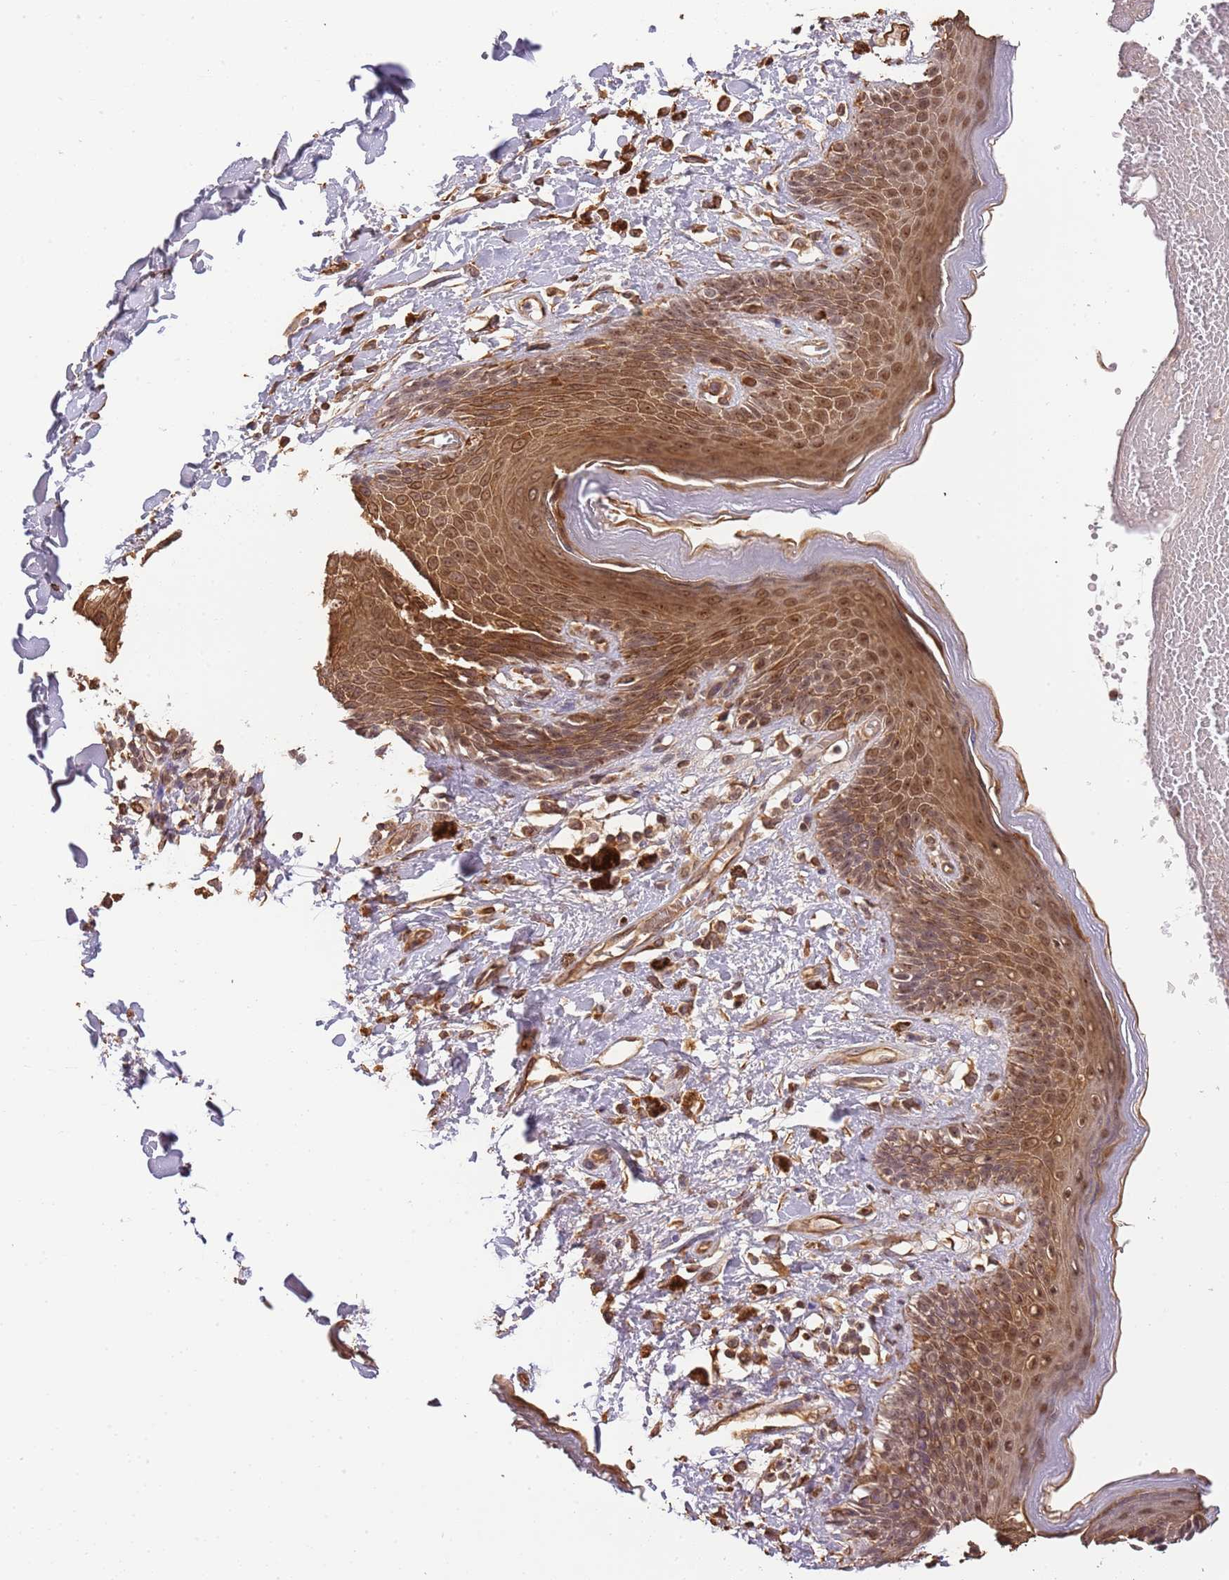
{"staining": {"intensity": "strong", "quantity": ">75%", "location": "cytoplasmic/membranous,nuclear"}, "tissue": "skin", "cell_type": "Epidermal cells", "image_type": "normal", "snomed": [{"axis": "morphology", "description": "Normal tissue, NOS"}, {"axis": "topography", "description": "Anal"}], "caption": "The histopathology image exhibits a brown stain indicating the presence of a protein in the cytoplasmic/membranous,nuclear of epidermal cells in skin. The staining was performed using DAB to visualize the protein expression in brown, while the nuclei were stained in blue with hematoxylin (Magnification: 20x).", "gene": "SURF2", "patient": {"sex": "female", "age": 78}}